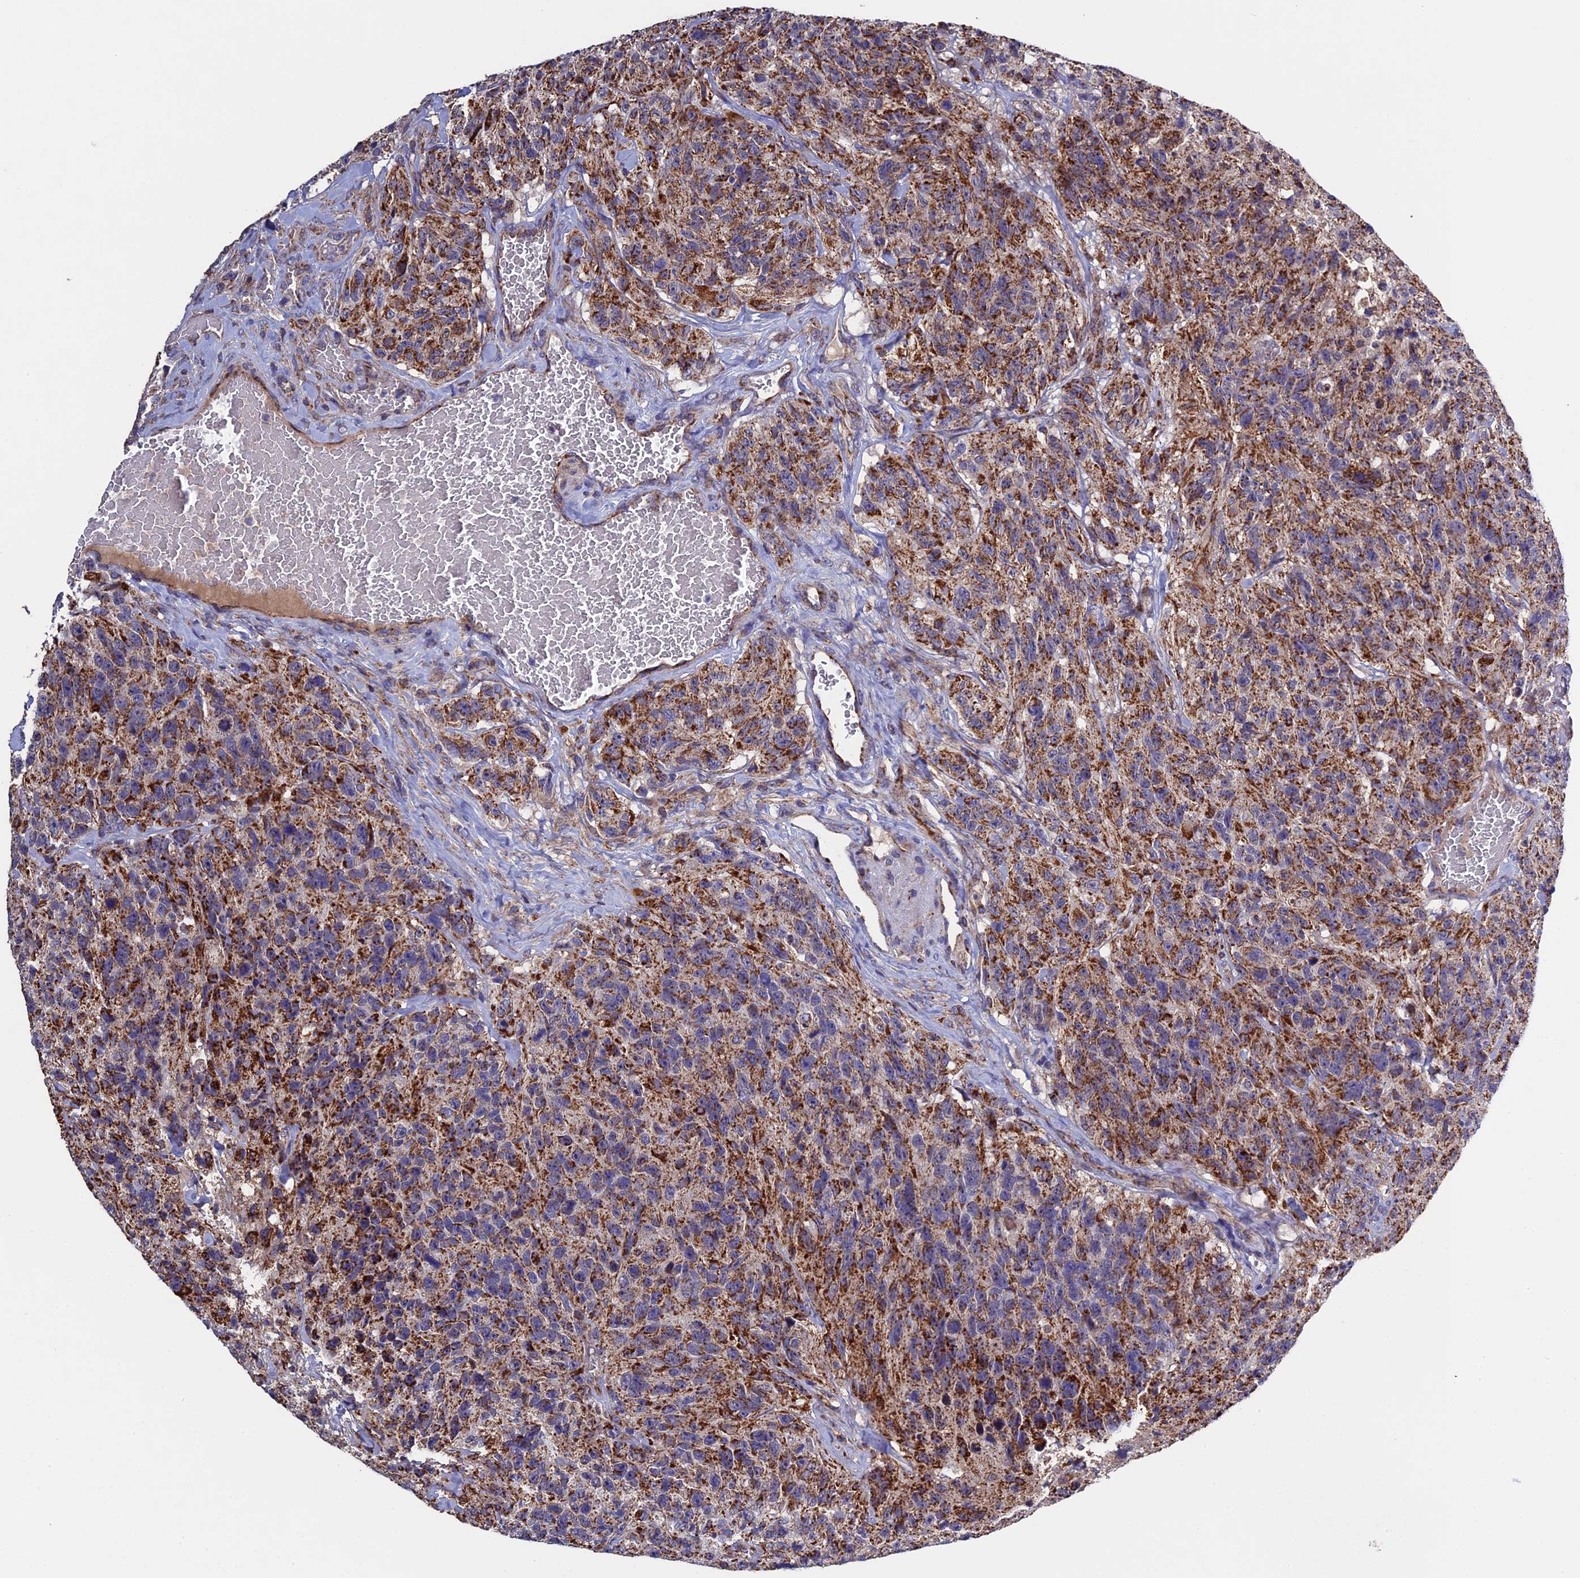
{"staining": {"intensity": "moderate", "quantity": ">75%", "location": "cytoplasmic/membranous"}, "tissue": "glioma", "cell_type": "Tumor cells", "image_type": "cancer", "snomed": [{"axis": "morphology", "description": "Glioma, malignant, High grade"}, {"axis": "topography", "description": "Brain"}], "caption": "Immunohistochemical staining of malignant high-grade glioma demonstrates moderate cytoplasmic/membranous protein staining in approximately >75% of tumor cells.", "gene": "RNF17", "patient": {"sex": "male", "age": 69}}